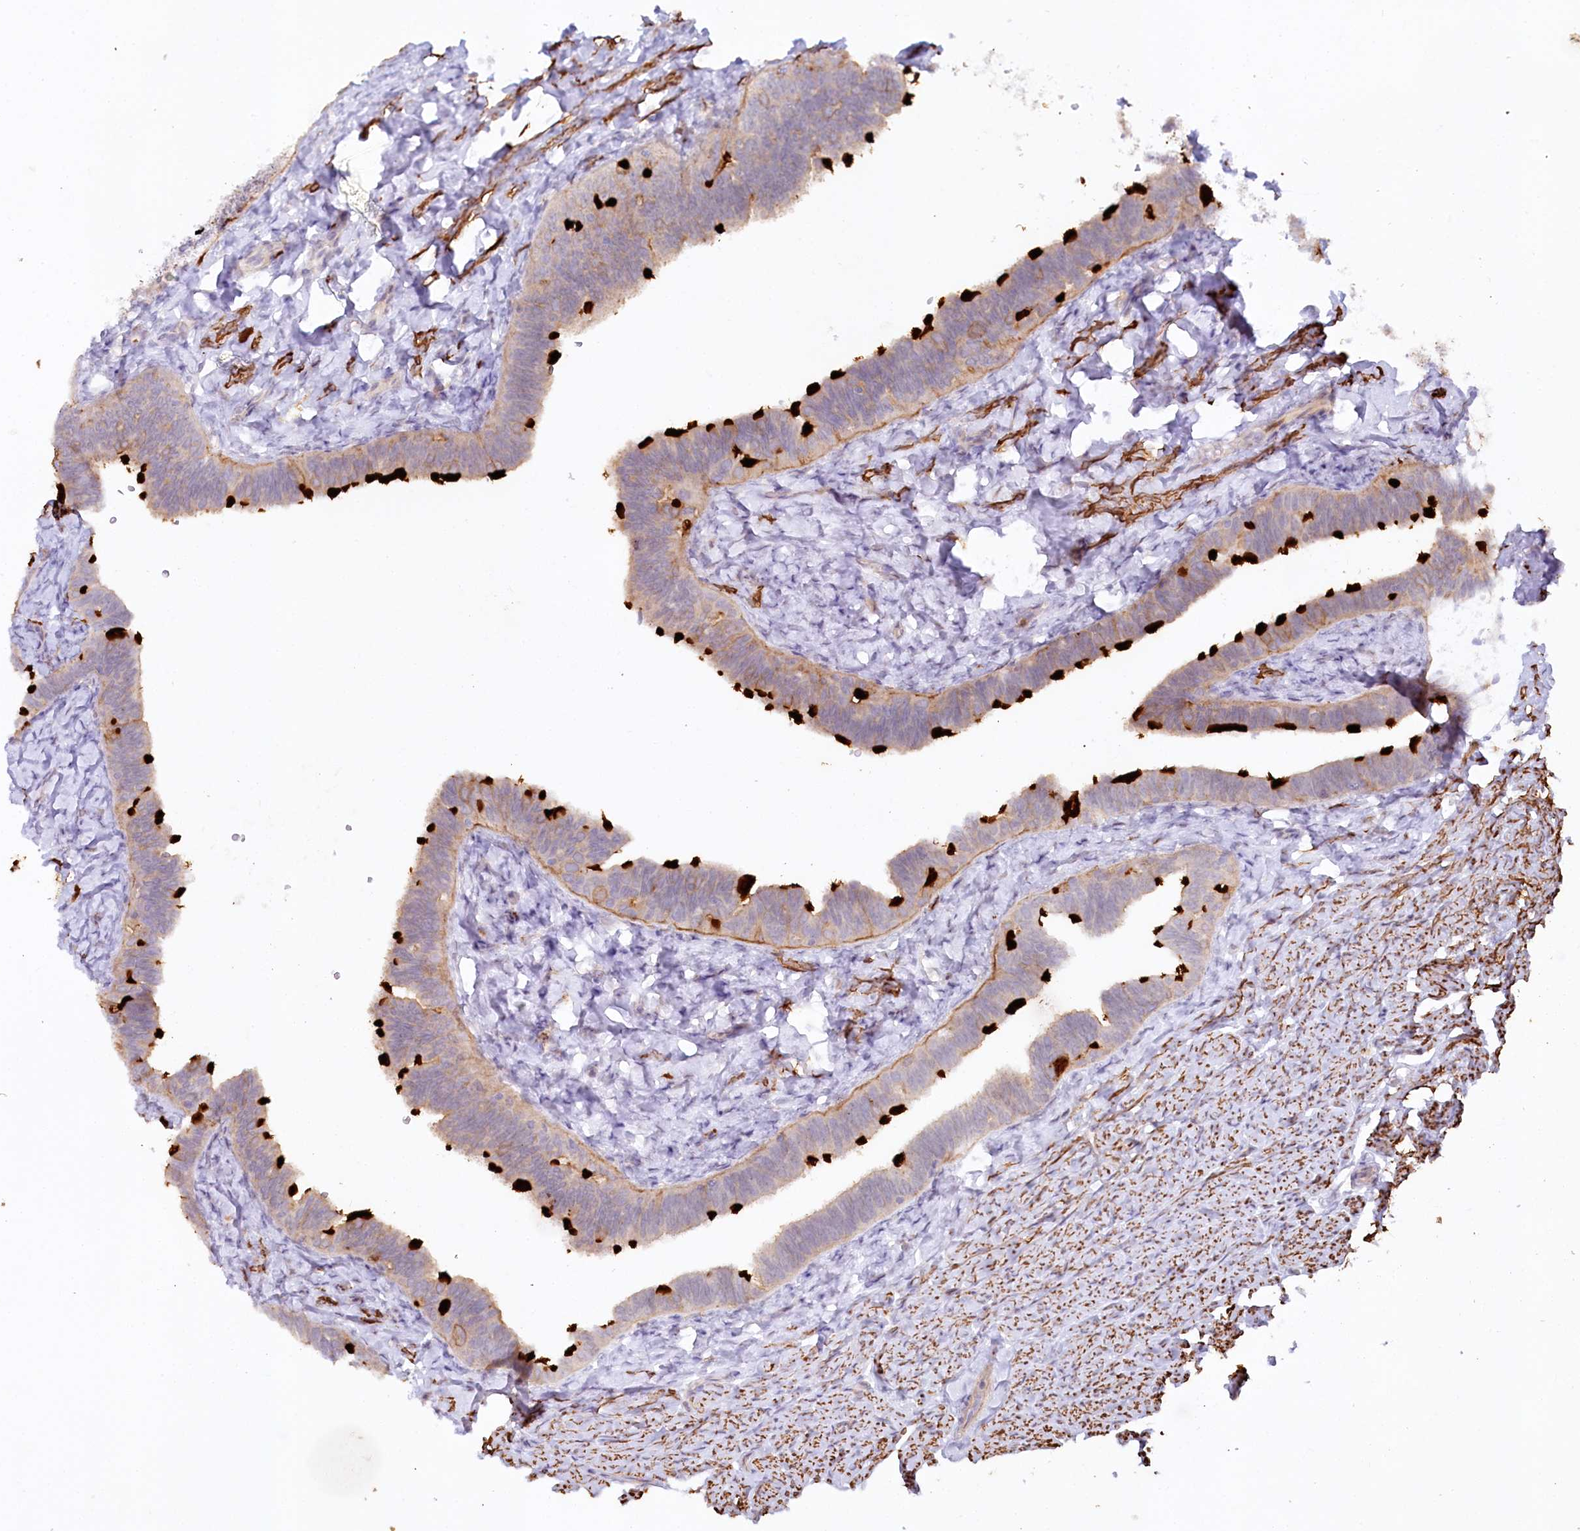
{"staining": {"intensity": "strong", "quantity": "25%-75%", "location": "cytoplasmic/membranous"}, "tissue": "fallopian tube", "cell_type": "Glandular cells", "image_type": "normal", "snomed": [{"axis": "morphology", "description": "Normal tissue, NOS"}, {"axis": "topography", "description": "Fallopian tube"}], "caption": "Immunohistochemistry (IHC) of normal fallopian tube exhibits high levels of strong cytoplasmic/membranous expression in about 25%-75% of glandular cells. (brown staining indicates protein expression, while blue staining denotes nuclei).", "gene": "ALDH3B1", "patient": {"sex": "female", "age": 39}}